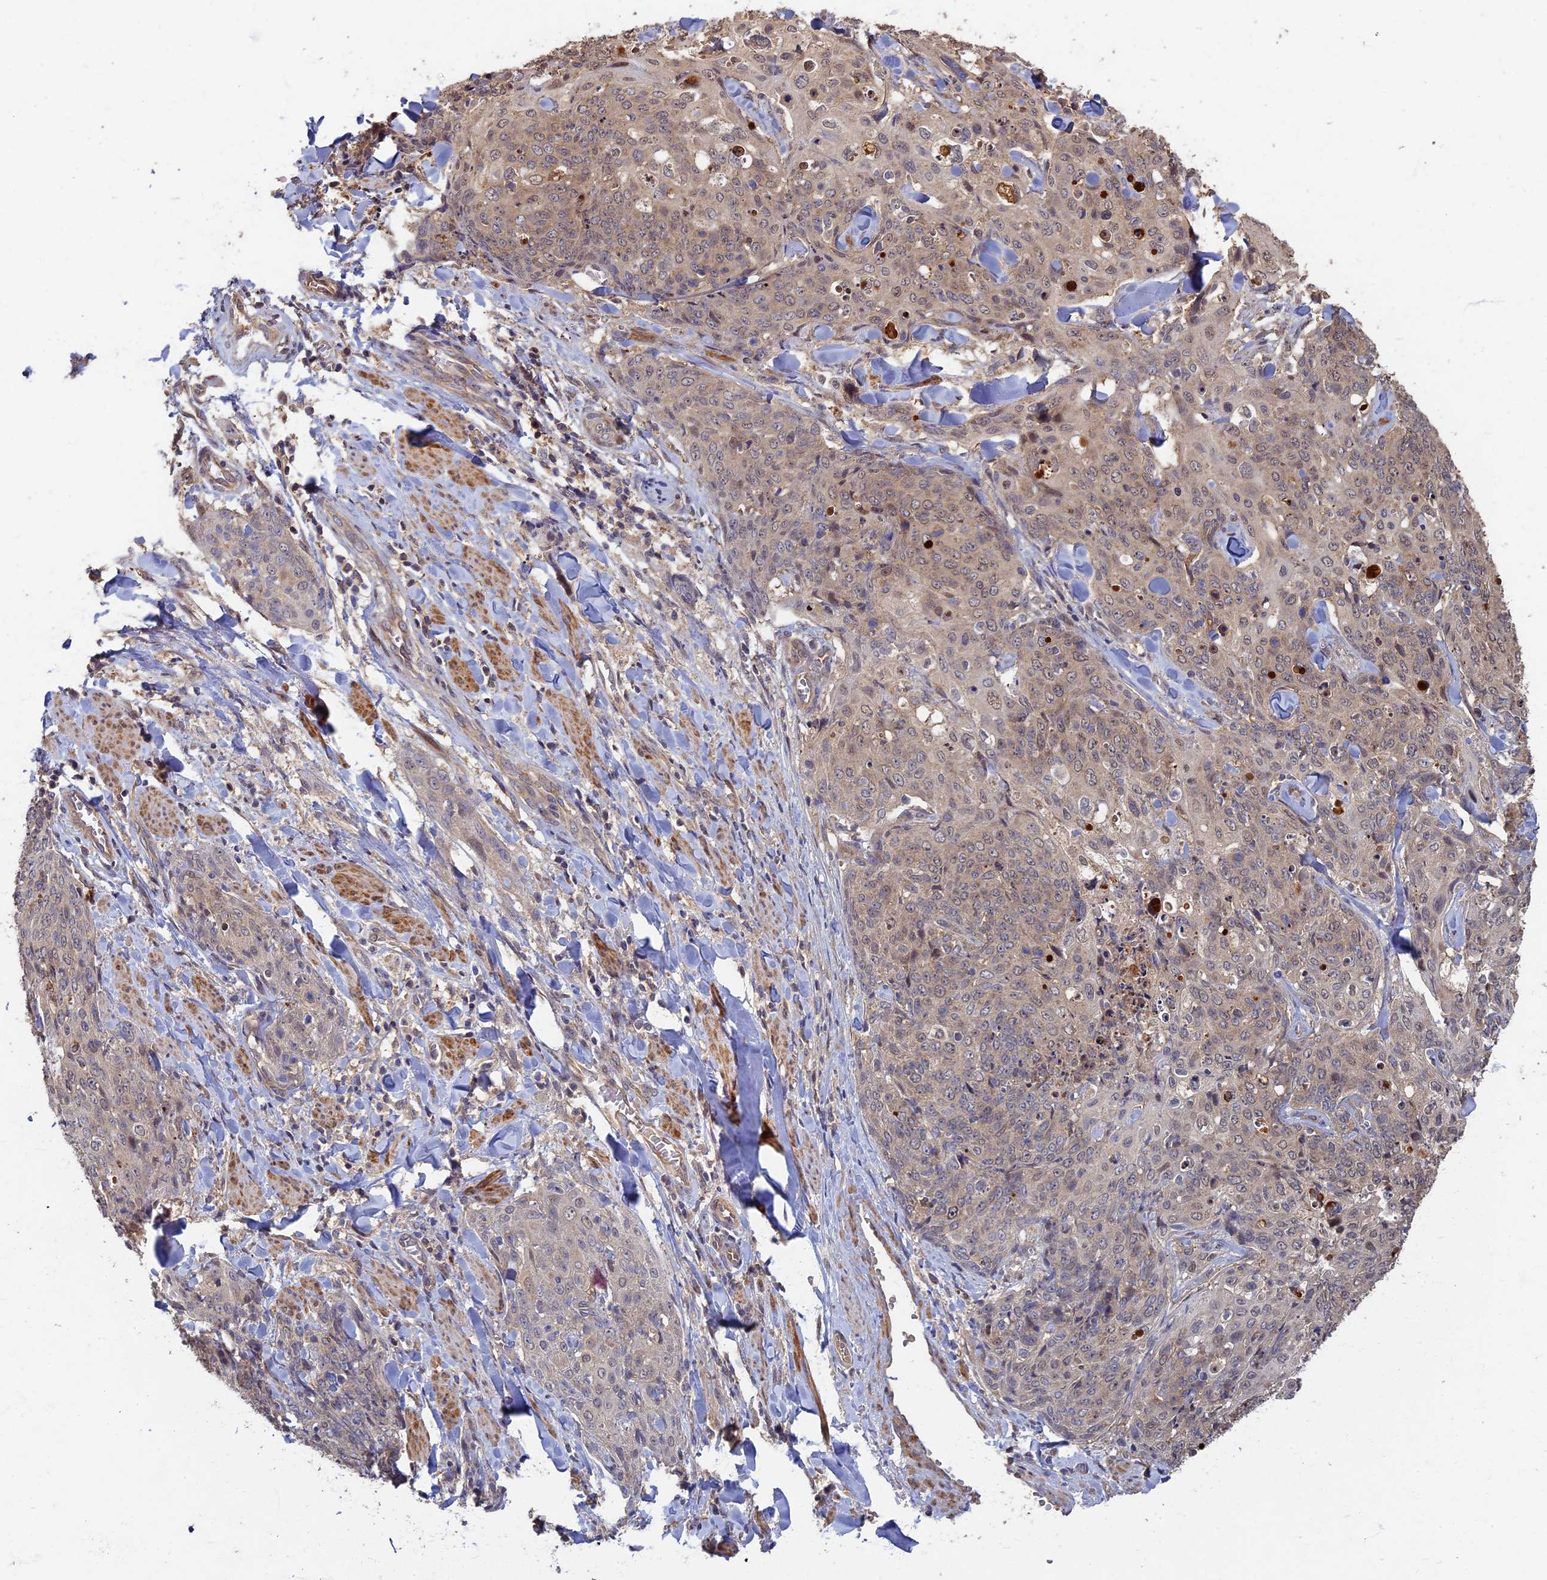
{"staining": {"intensity": "weak", "quantity": "25%-75%", "location": "cytoplasmic/membranous"}, "tissue": "skin cancer", "cell_type": "Tumor cells", "image_type": "cancer", "snomed": [{"axis": "morphology", "description": "Squamous cell carcinoma, NOS"}, {"axis": "topography", "description": "Skin"}, {"axis": "topography", "description": "Vulva"}], "caption": "This is an image of immunohistochemistry (IHC) staining of squamous cell carcinoma (skin), which shows weak positivity in the cytoplasmic/membranous of tumor cells.", "gene": "RSPH3", "patient": {"sex": "female", "age": 85}}